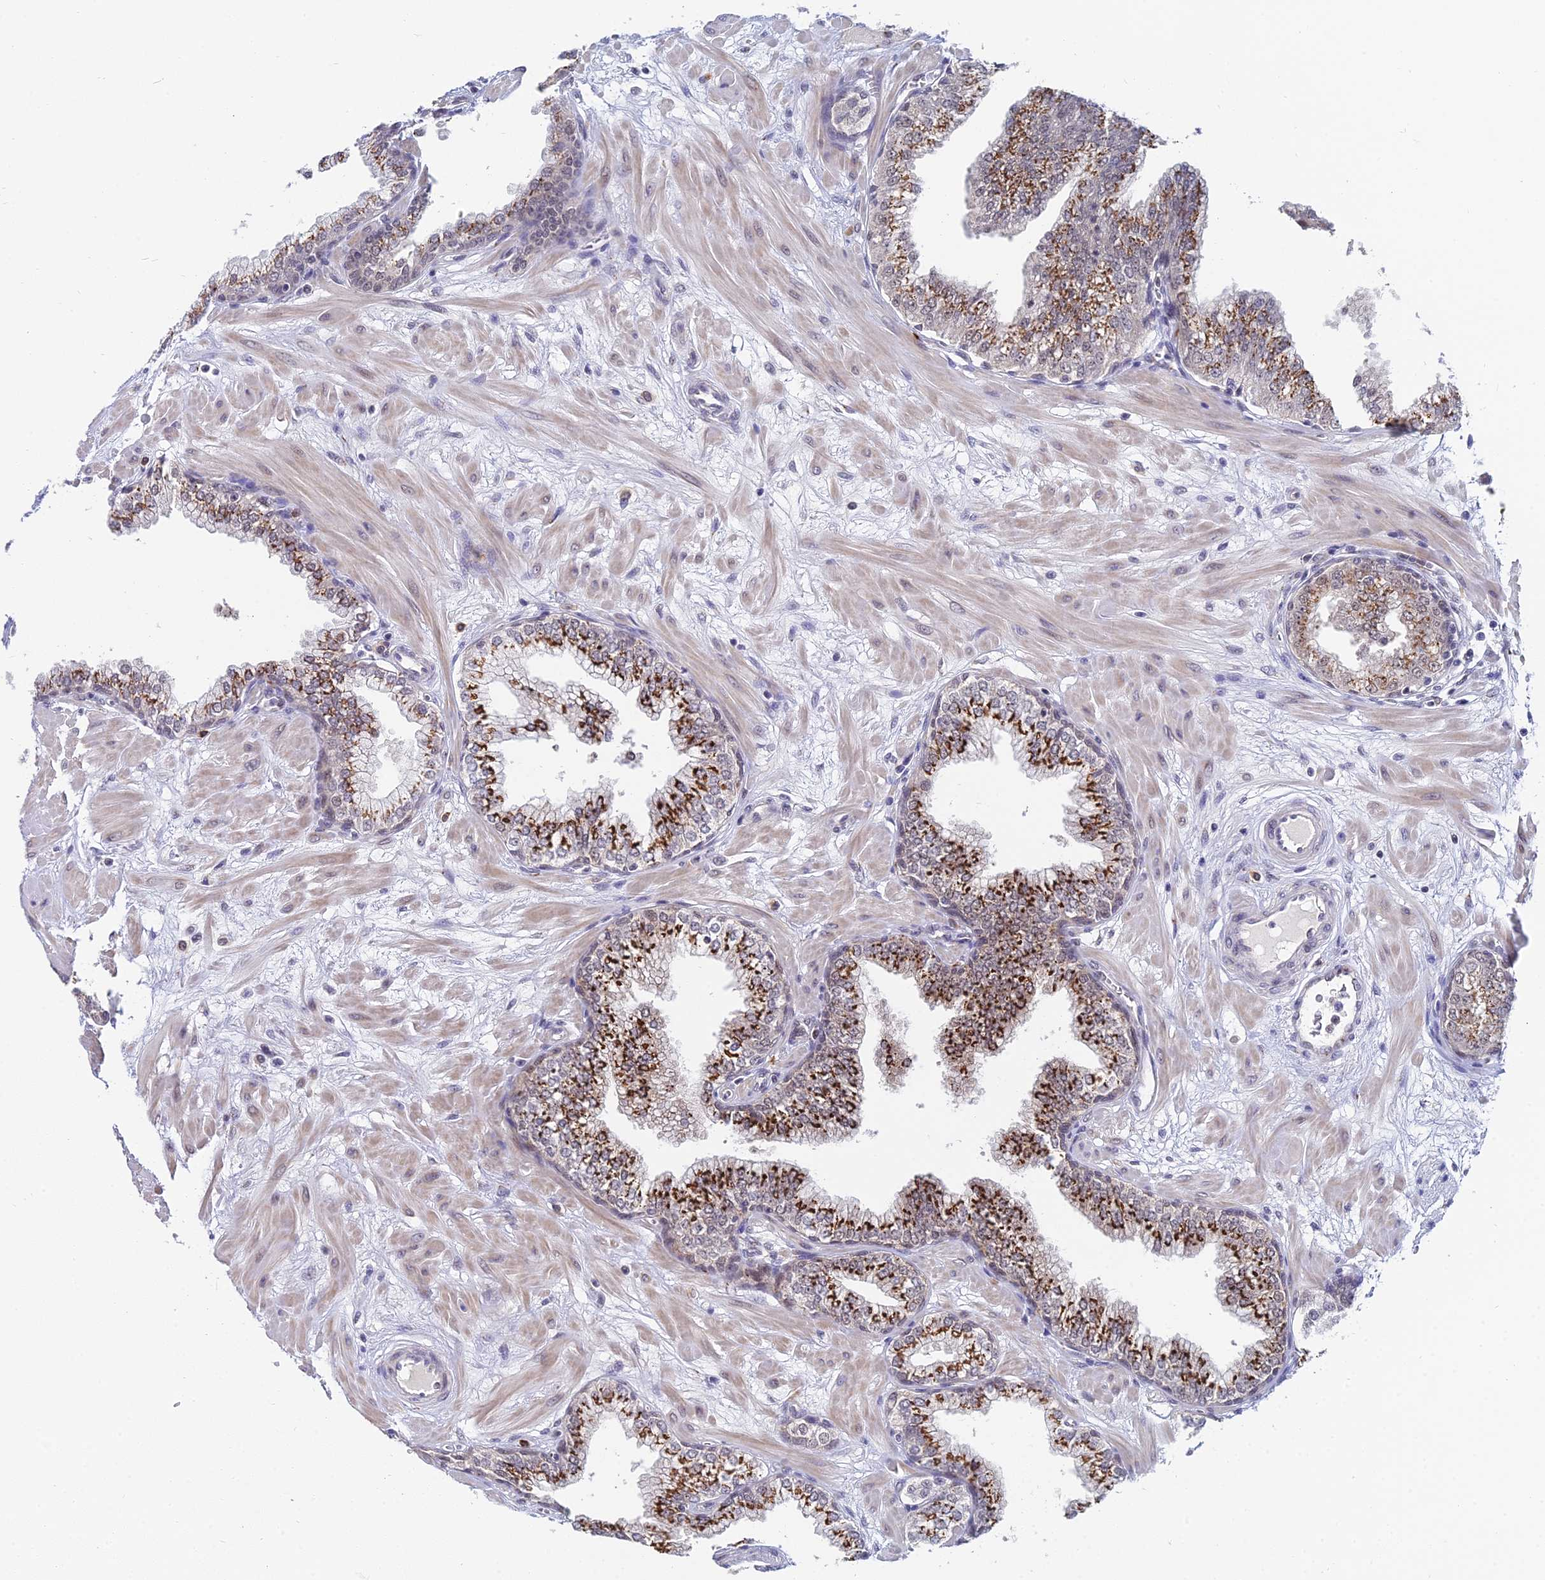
{"staining": {"intensity": "strong", "quantity": ">75%", "location": "cytoplasmic/membranous,nuclear"}, "tissue": "prostate", "cell_type": "Glandular cells", "image_type": "normal", "snomed": [{"axis": "morphology", "description": "Normal tissue, NOS"}, {"axis": "morphology", "description": "Urothelial carcinoma, Low grade"}, {"axis": "topography", "description": "Urinary bladder"}, {"axis": "topography", "description": "Prostate"}], "caption": "DAB (3,3'-diaminobenzidine) immunohistochemical staining of benign prostate reveals strong cytoplasmic/membranous,nuclear protein expression in about >75% of glandular cells.", "gene": "THOC3", "patient": {"sex": "male", "age": 60}}